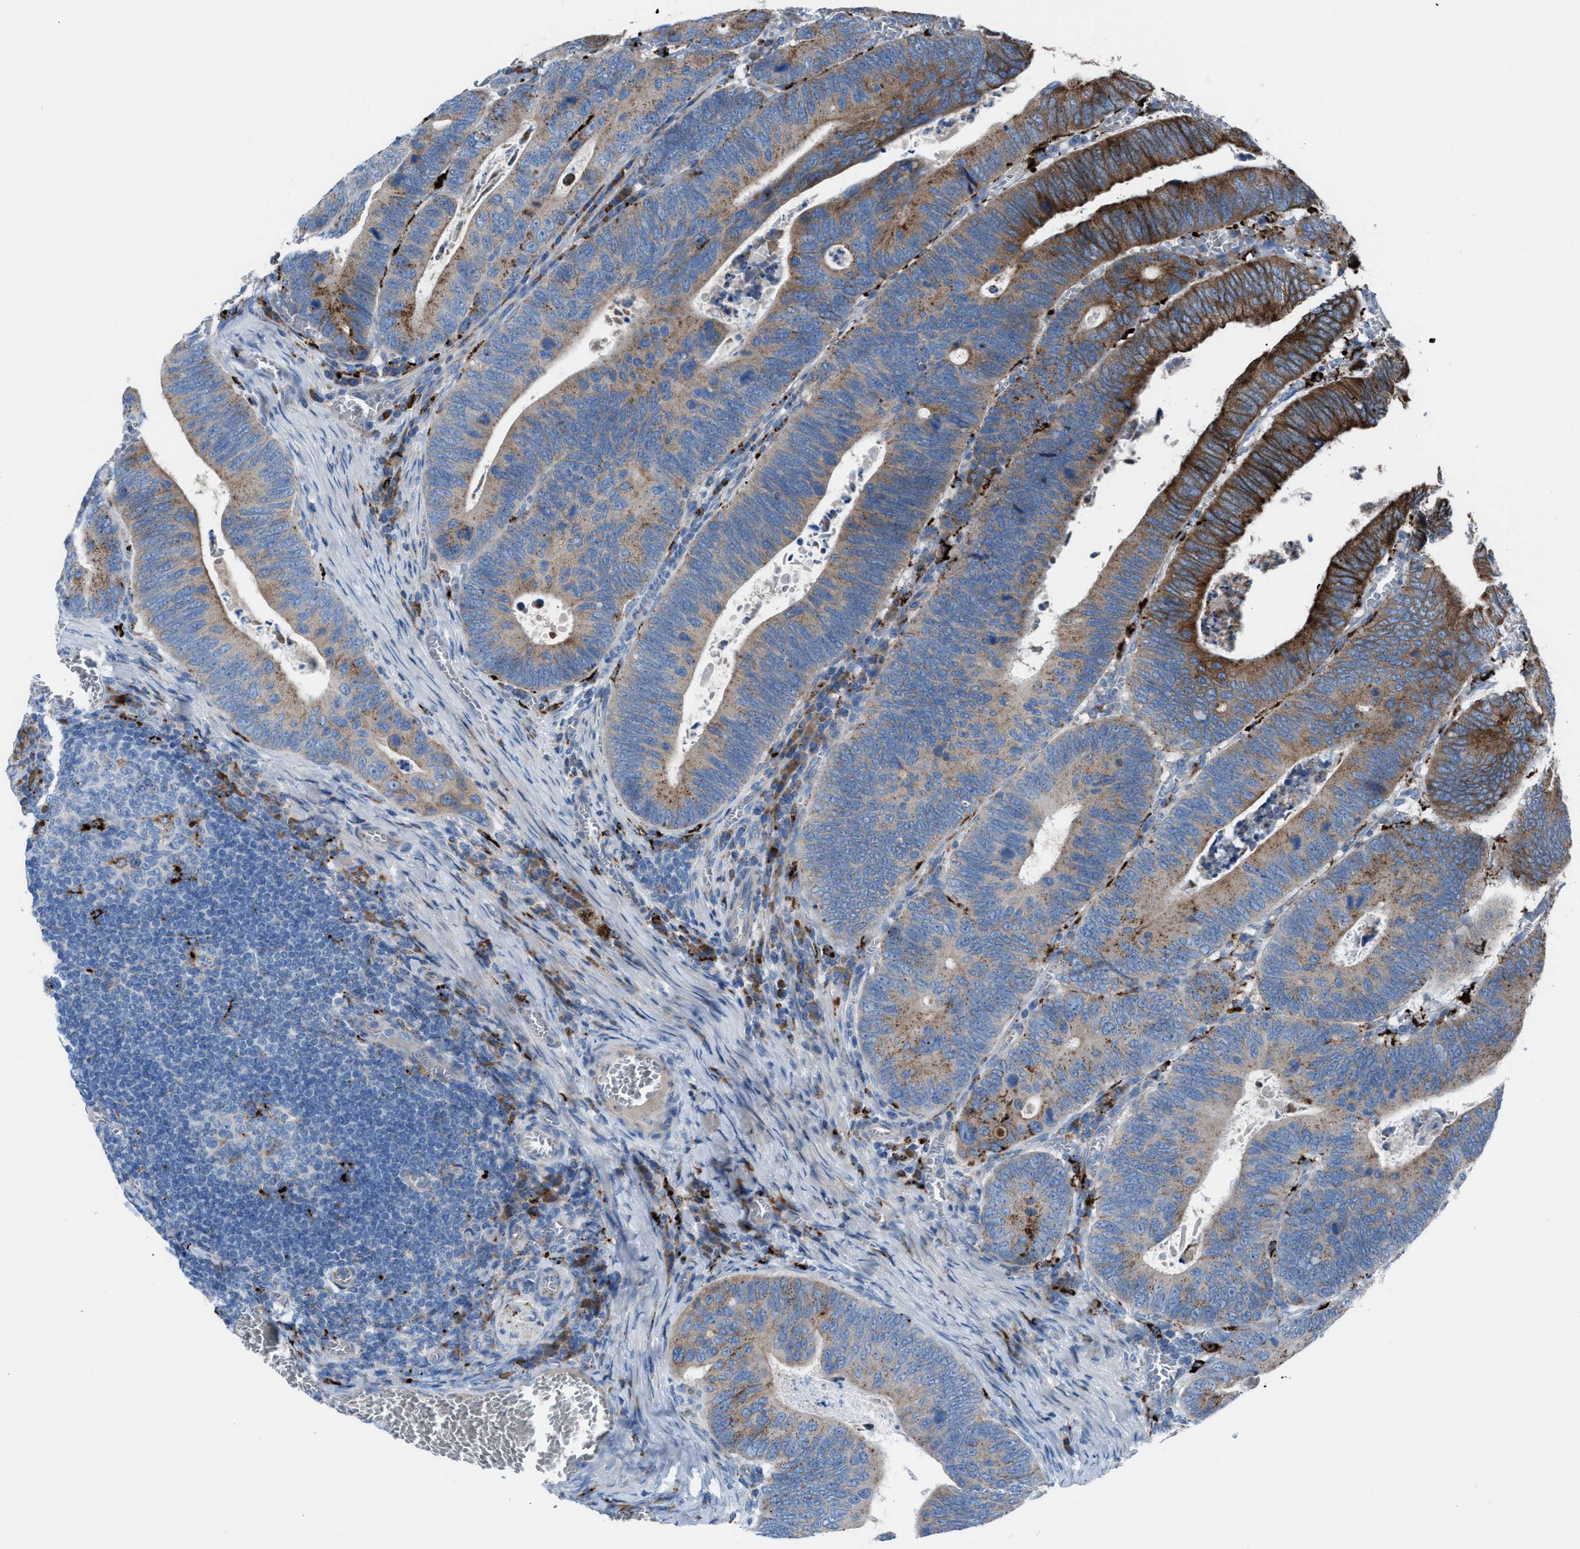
{"staining": {"intensity": "strong", "quantity": "25%-75%", "location": "cytoplasmic/membranous"}, "tissue": "colorectal cancer", "cell_type": "Tumor cells", "image_type": "cancer", "snomed": [{"axis": "morphology", "description": "Inflammation, NOS"}, {"axis": "morphology", "description": "Adenocarcinoma, NOS"}, {"axis": "topography", "description": "Colon"}], "caption": "The photomicrograph reveals a brown stain indicating the presence of a protein in the cytoplasmic/membranous of tumor cells in adenocarcinoma (colorectal).", "gene": "CD1B", "patient": {"sex": "male", "age": 72}}